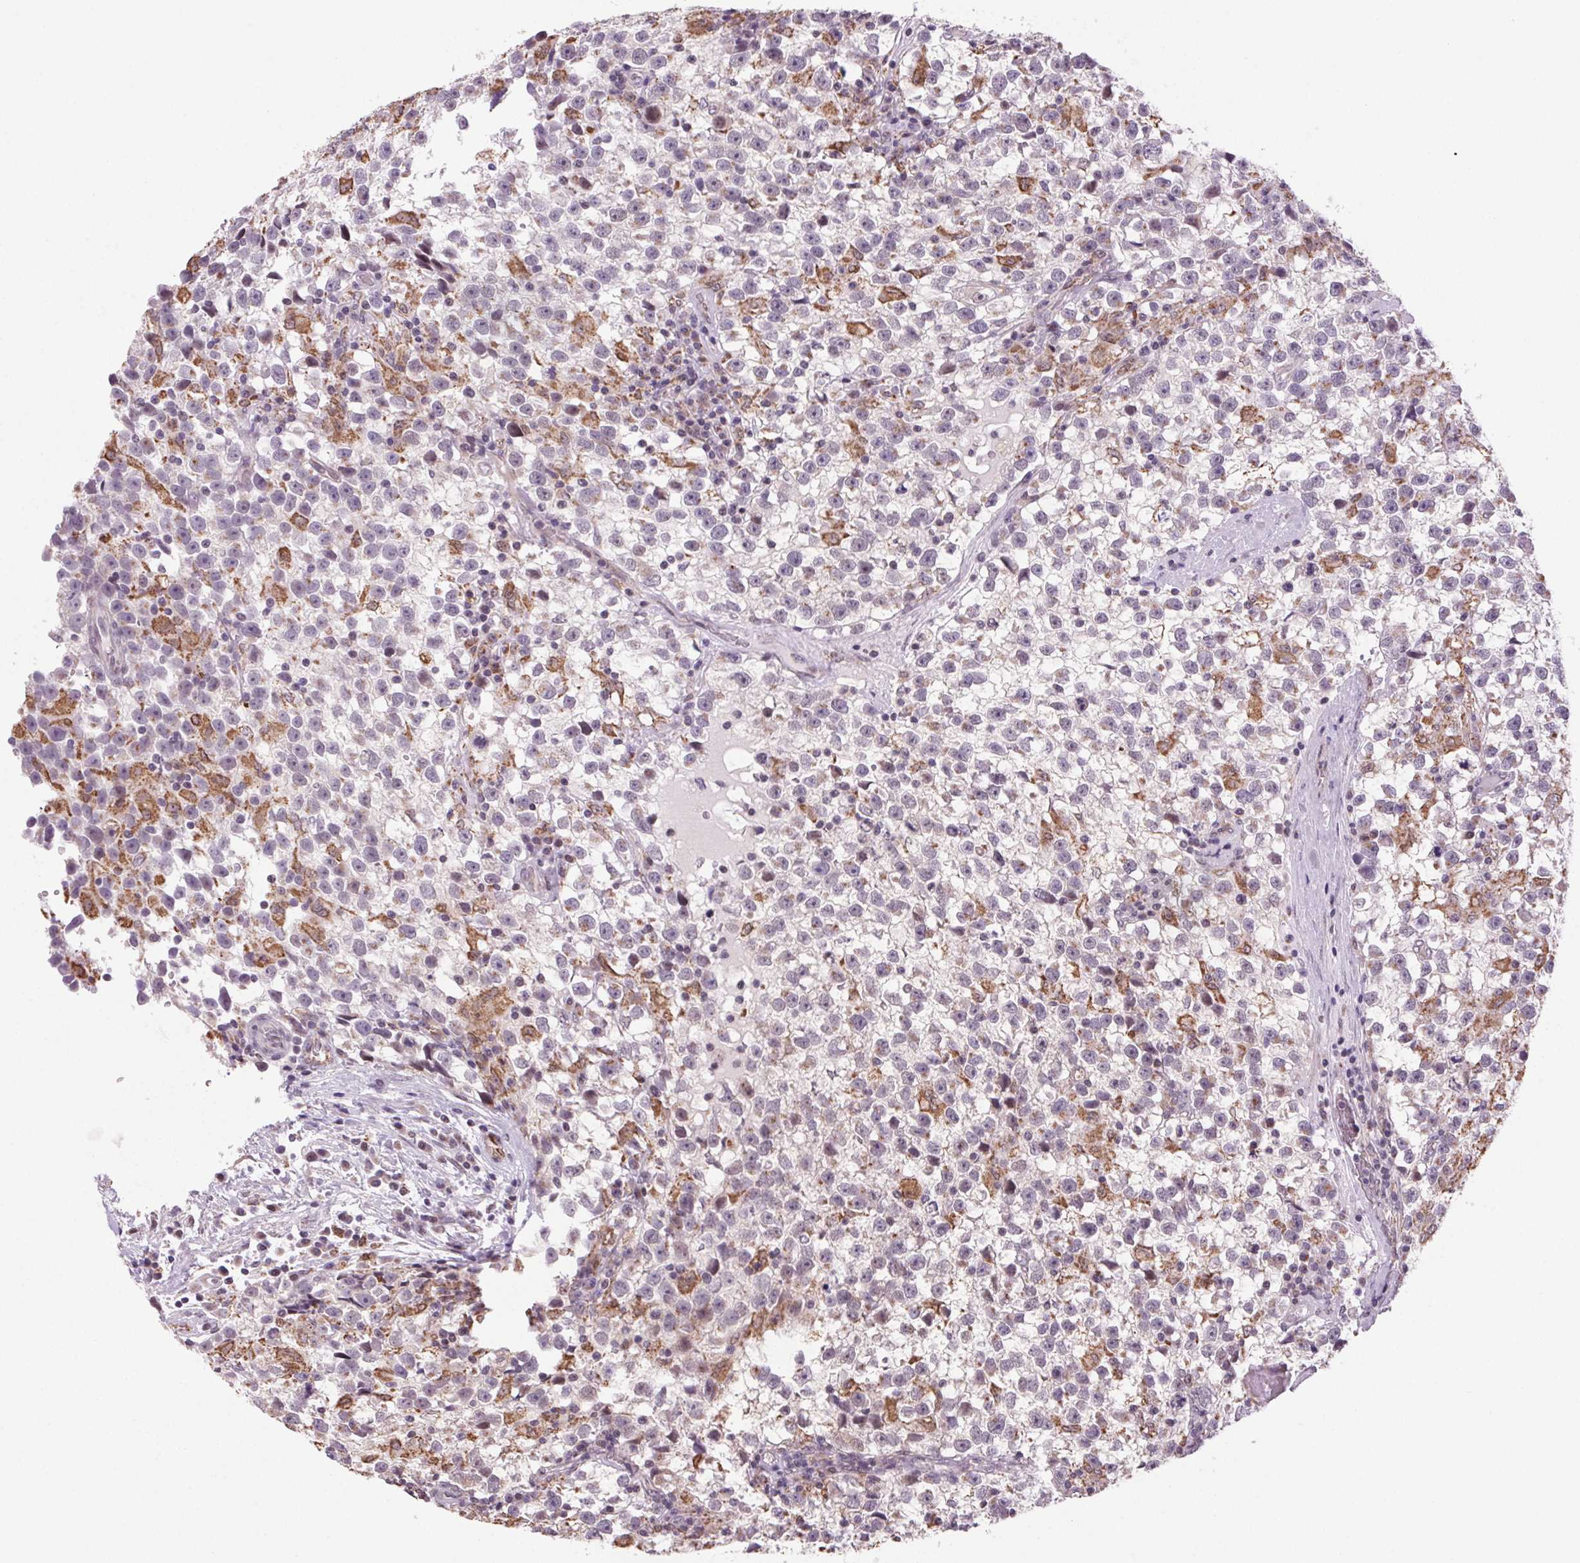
{"staining": {"intensity": "negative", "quantity": "none", "location": "none"}, "tissue": "testis cancer", "cell_type": "Tumor cells", "image_type": "cancer", "snomed": [{"axis": "morphology", "description": "Seminoma, NOS"}, {"axis": "topography", "description": "Testis"}], "caption": "Tumor cells show no significant positivity in testis cancer (seminoma).", "gene": "AKR1E2", "patient": {"sex": "male", "age": 31}}